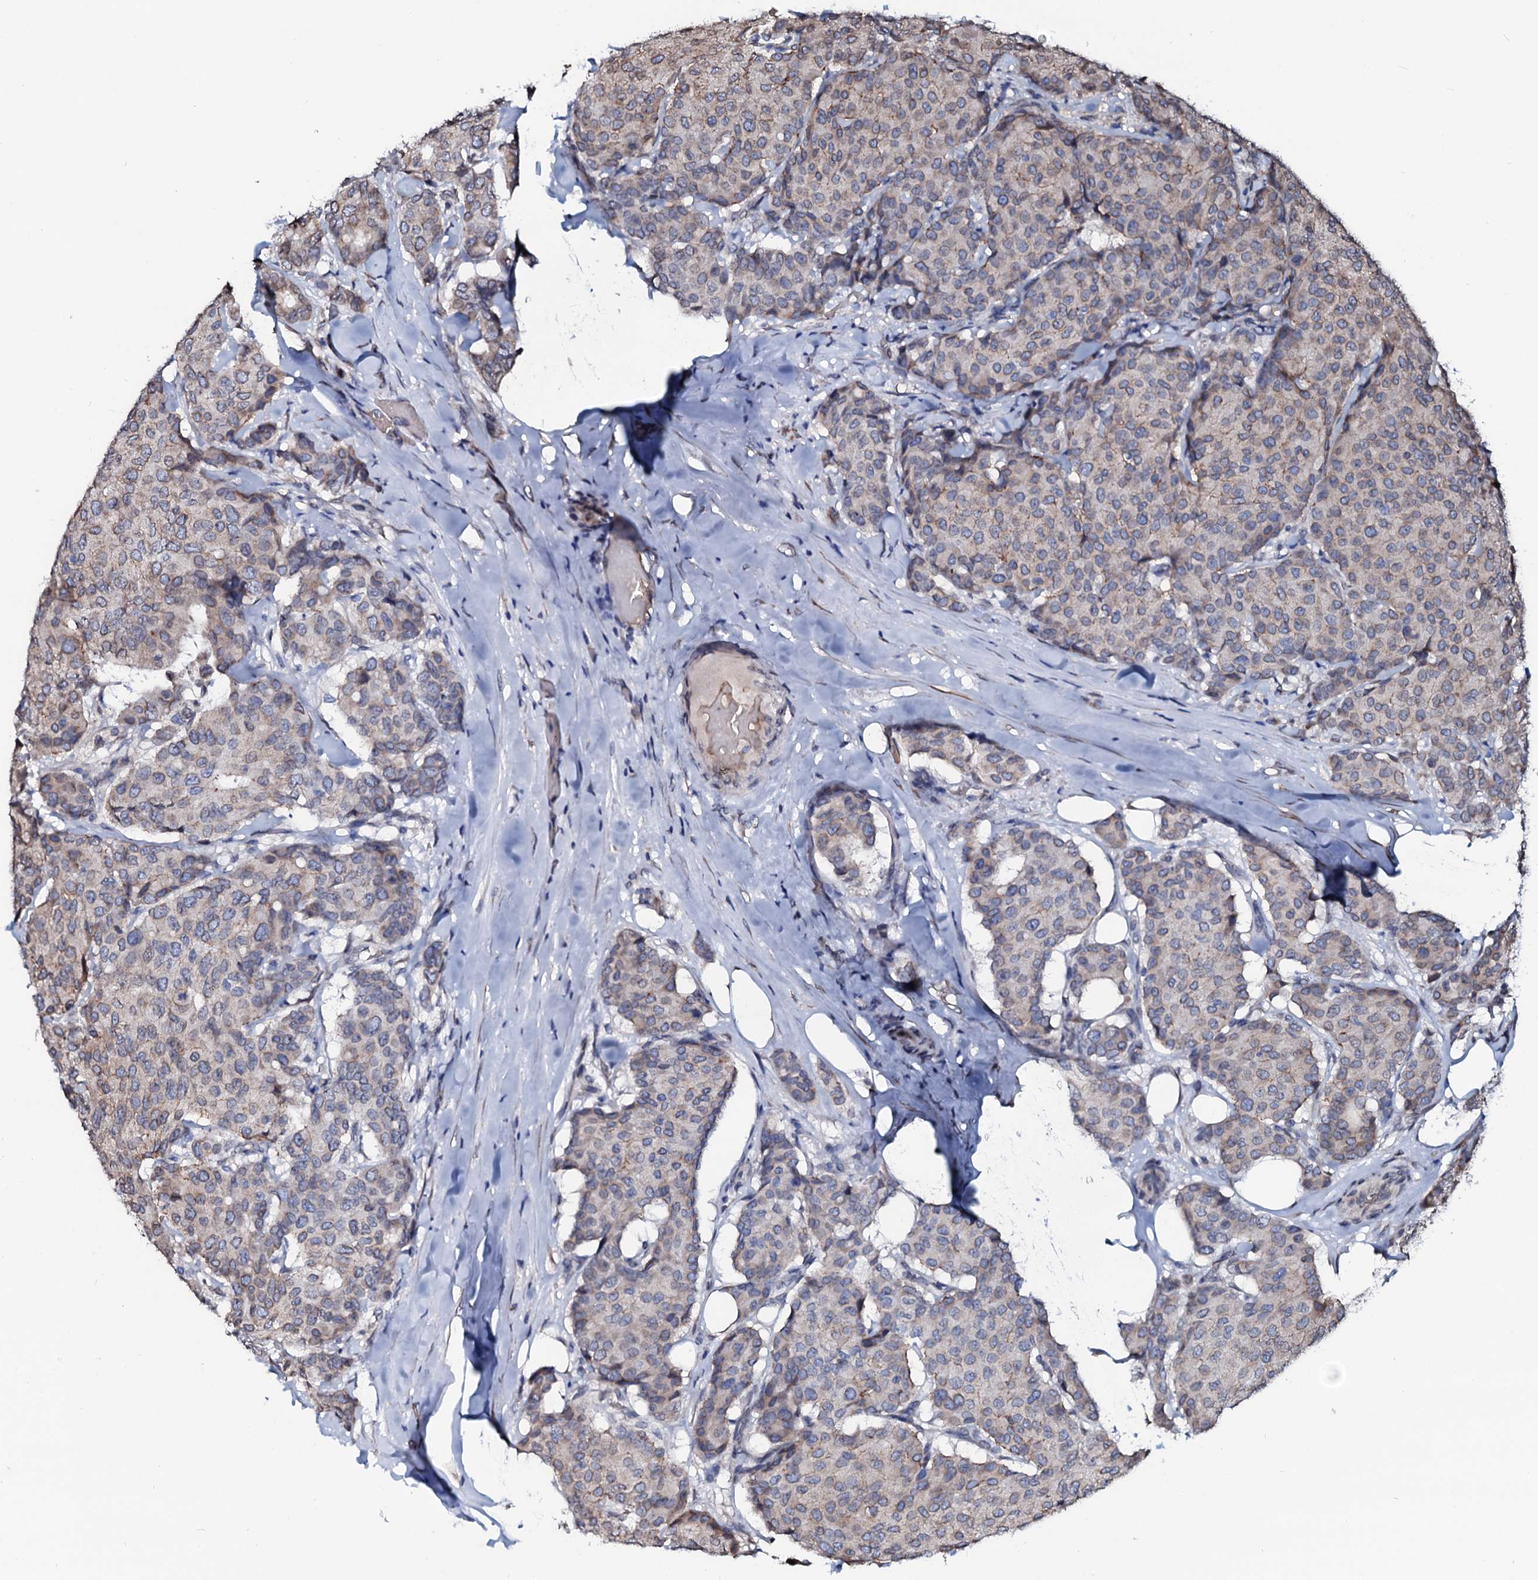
{"staining": {"intensity": "weak", "quantity": "<25%", "location": "cytoplasmic/membranous,nuclear"}, "tissue": "breast cancer", "cell_type": "Tumor cells", "image_type": "cancer", "snomed": [{"axis": "morphology", "description": "Duct carcinoma"}, {"axis": "topography", "description": "Breast"}], "caption": "This photomicrograph is of breast cancer stained with immunohistochemistry (IHC) to label a protein in brown with the nuclei are counter-stained blue. There is no expression in tumor cells.", "gene": "NRP2", "patient": {"sex": "female", "age": 75}}